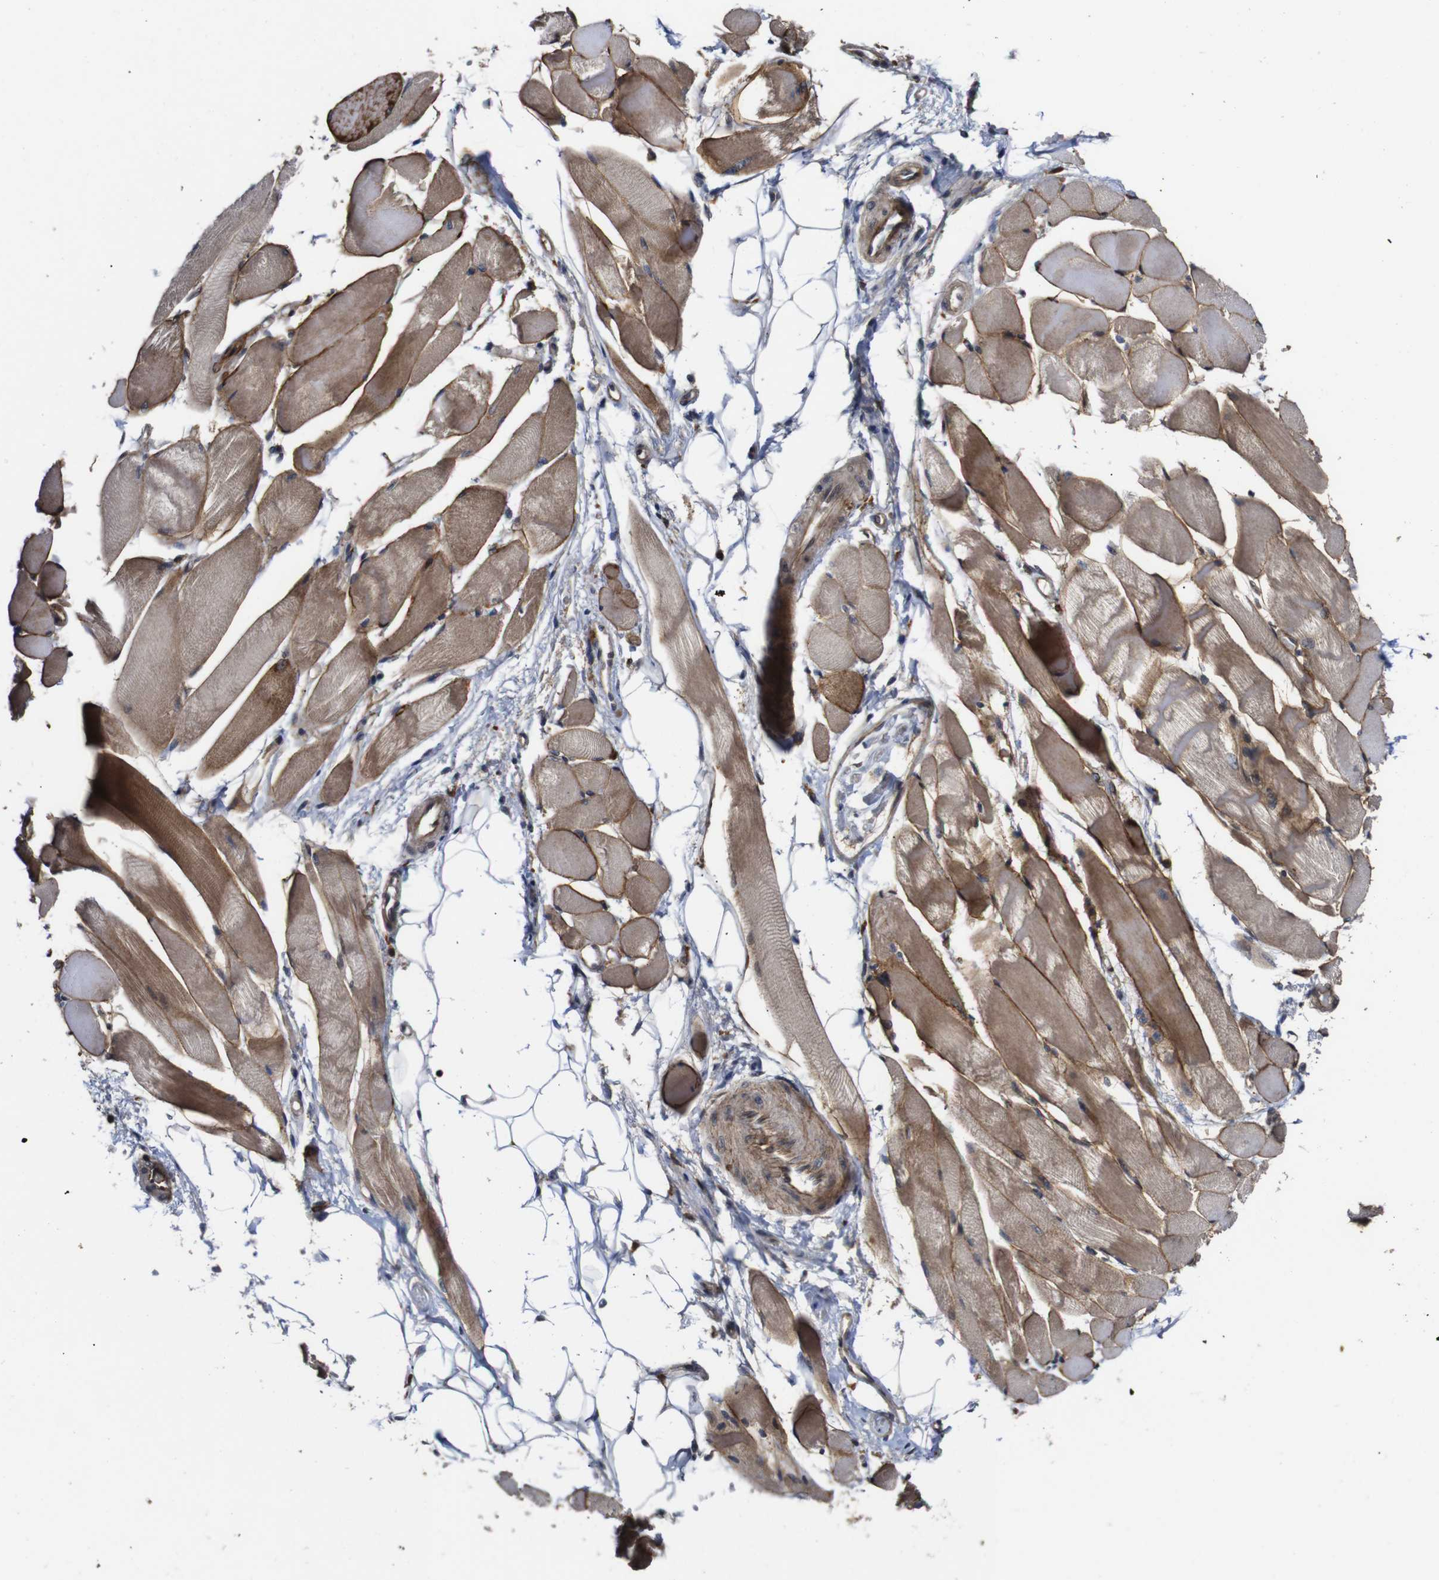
{"staining": {"intensity": "moderate", "quantity": ">75%", "location": "cytoplasmic/membranous"}, "tissue": "skeletal muscle", "cell_type": "Myocytes", "image_type": "normal", "snomed": [{"axis": "morphology", "description": "Normal tissue, NOS"}, {"axis": "topography", "description": "Skeletal muscle"}, {"axis": "topography", "description": "Peripheral nerve tissue"}], "caption": "Benign skeletal muscle shows moderate cytoplasmic/membranous staining in about >75% of myocytes, visualized by immunohistochemistry.", "gene": "NANOS1", "patient": {"sex": "female", "age": 84}}